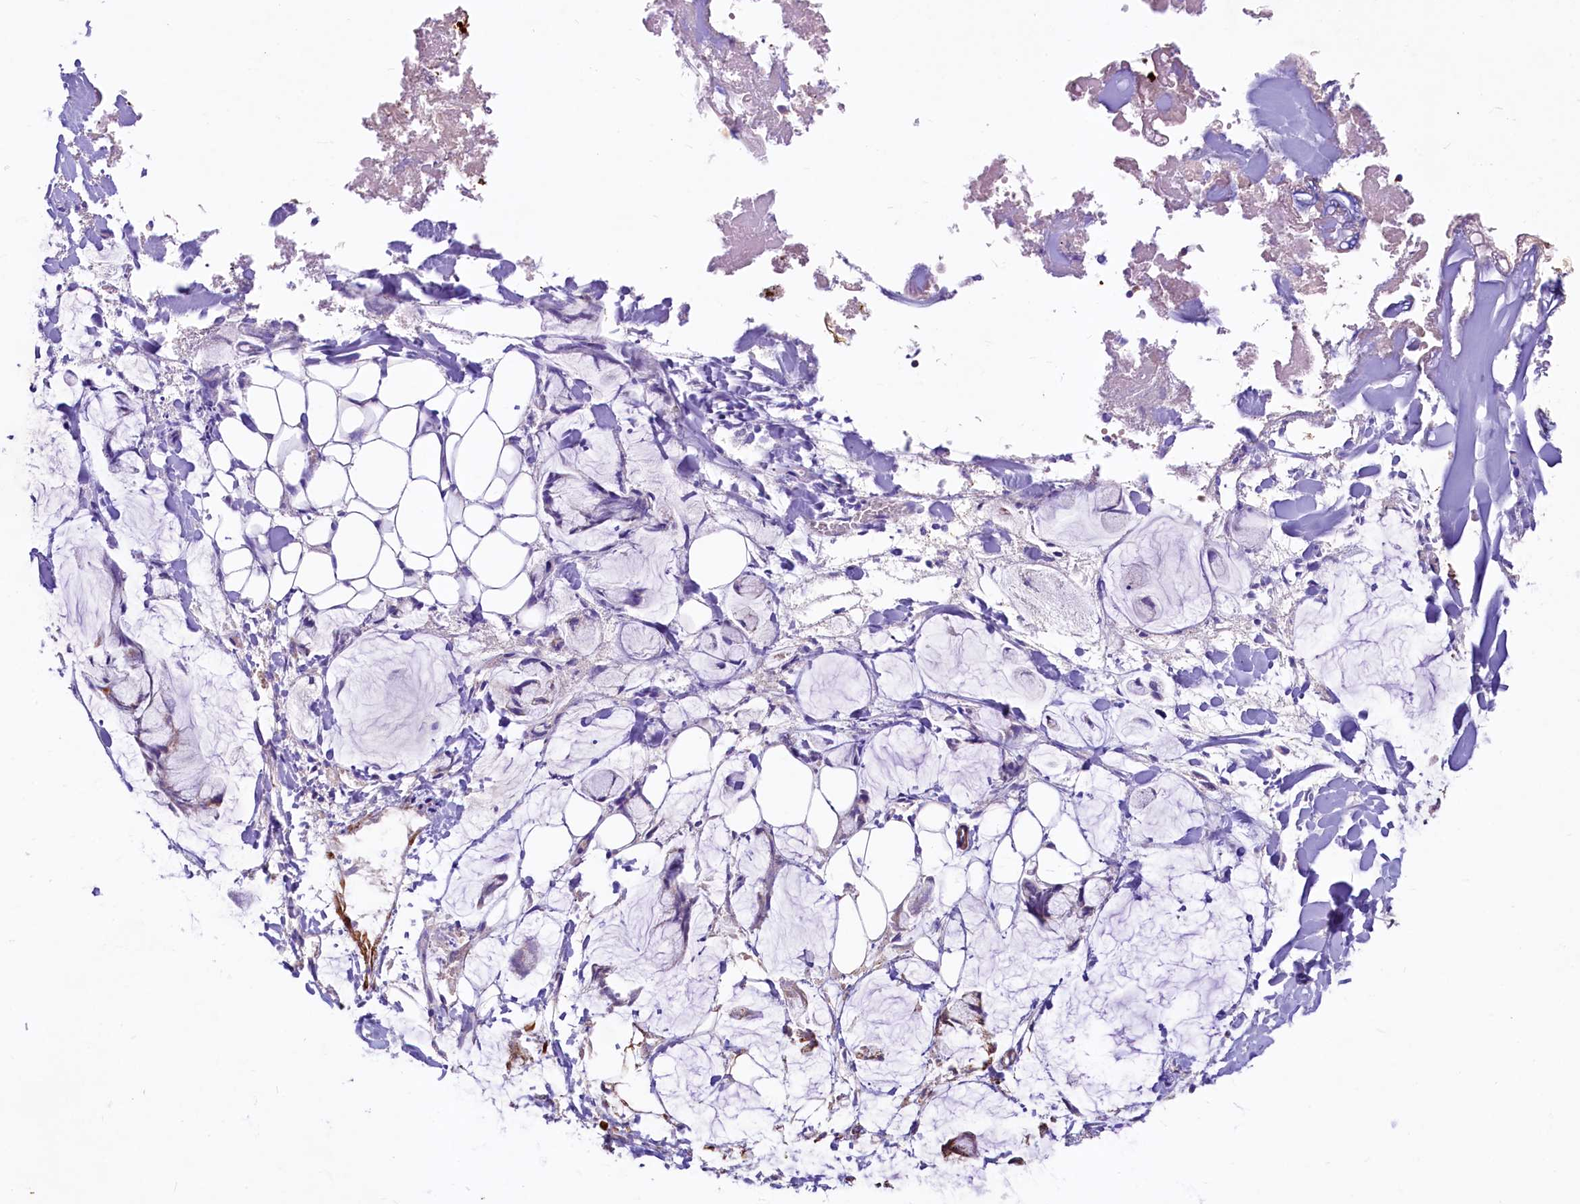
{"staining": {"intensity": "negative", "quantity": "none", "location": "none"}, "tissue": "adipose tissue", "cell_type": "Adipocytes", "image_type": "normal", "snomed": [{"axis": "morphology", "description": "Normal tissue, NOS"}, {"axis": "morphology", "description": "Adenocarcinoma, NOS"}, {"axis": "topography", "description": "Colon"}, {"axis": "topography", "description": "Peripheral nerve tissue"}], "caption": "High magnification brightfield microscopy of benign adipose tissue stained with DAB (3,3'-diaminobenzidine) (brown) and counterstained with hematoxylin (blue): adipocytes show no significant positivity.", "gene": "CIAO3", "patient": {"sex": "male", "age": 14}}